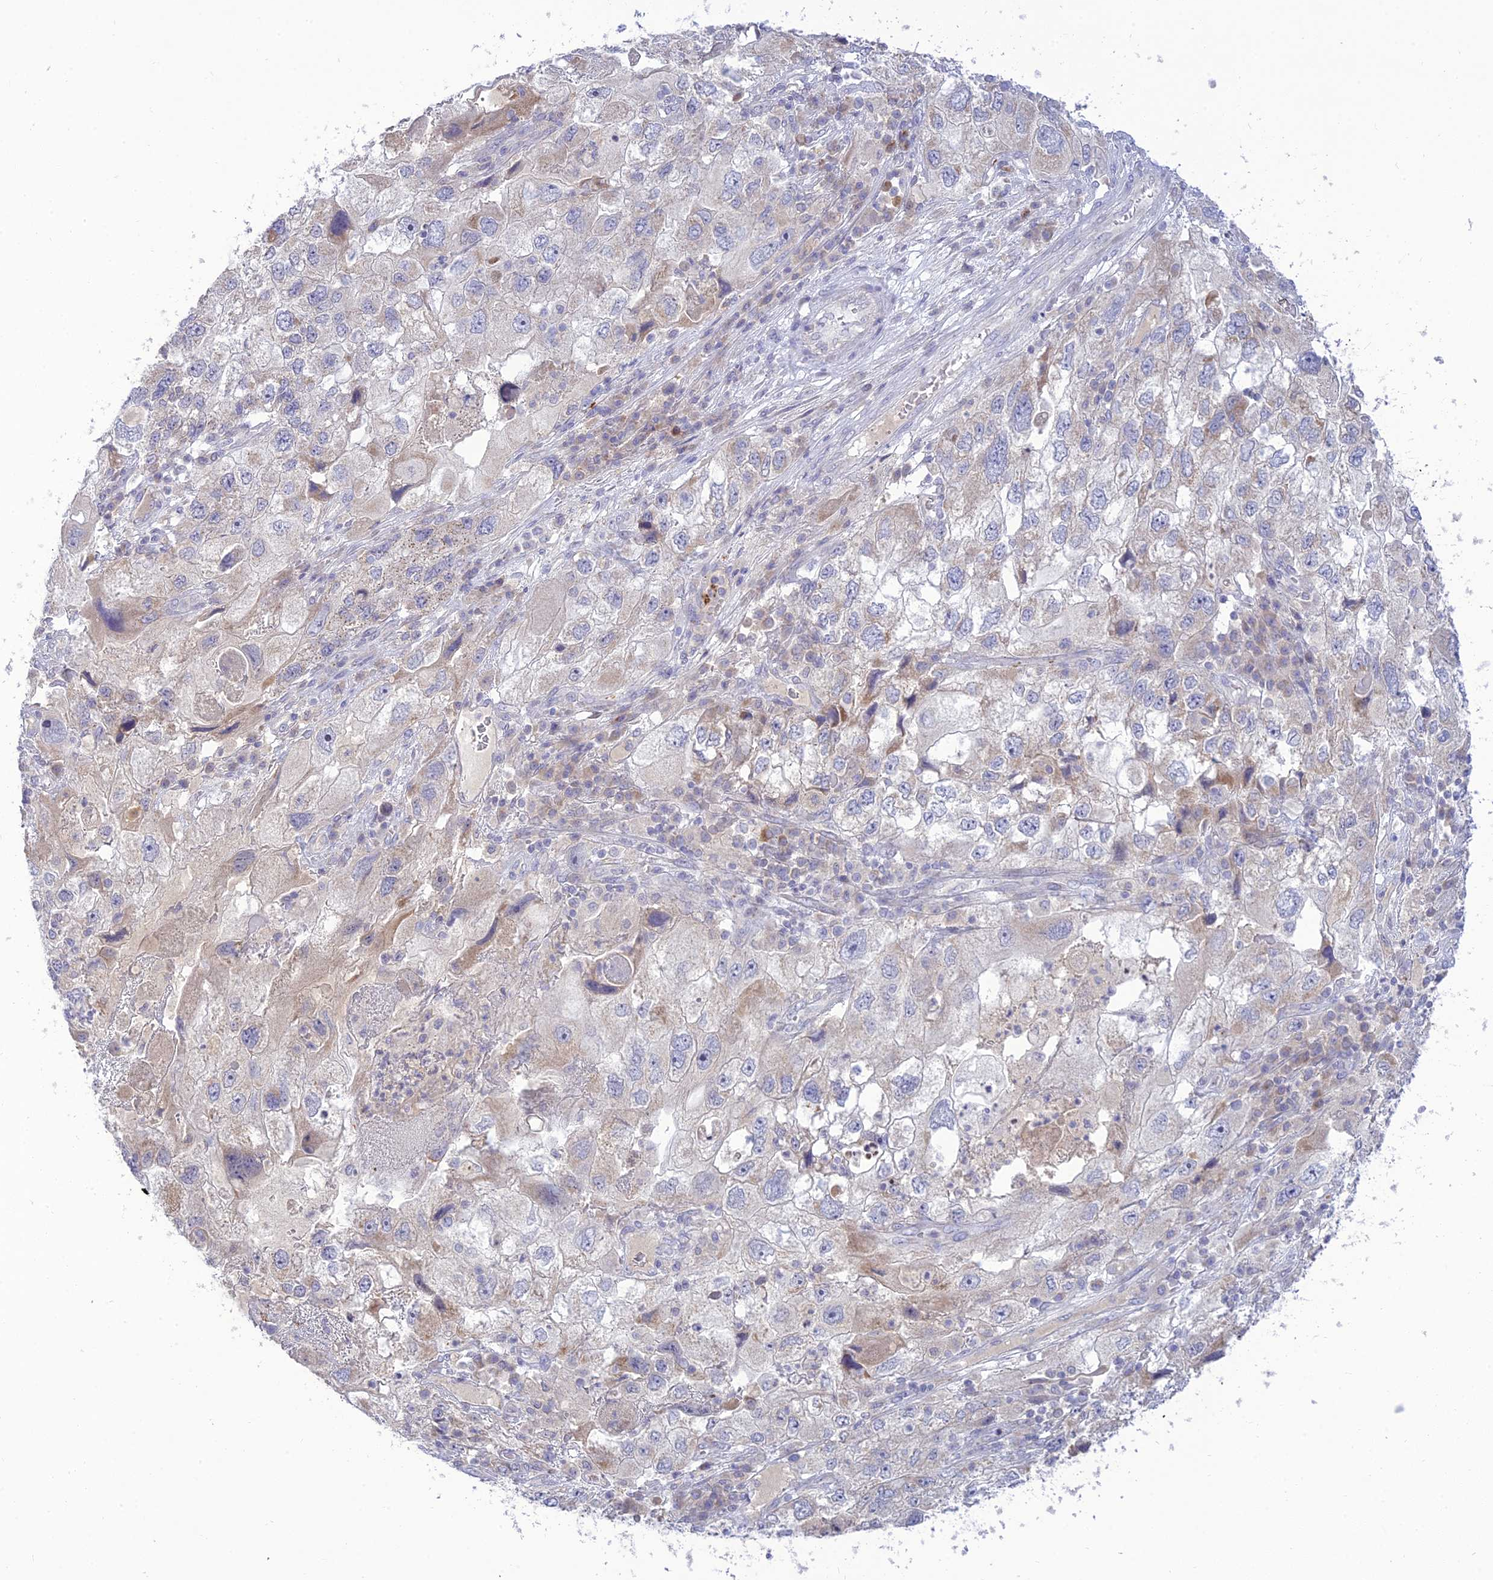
{"staining": {"intensity": "negative", "quantity": "none", "location": "none"}, "tissue": "endometrial cancer", "cell_type": "Tumor cells", "image_type": "cancer", "snomed": [{"axis": "morphology", "description": "Adenocarcinoma, NOS"}, {"axis": "topography", "description": "Endometrium"}], "caption": "Immunohistochemistry (IHC) photomicrograph of endometrial cancer stained for a protein (brown), which reveals no staining in tumor cells.", "gene": "TMEM40", "patient": {"sex": "female", "age": 49}}